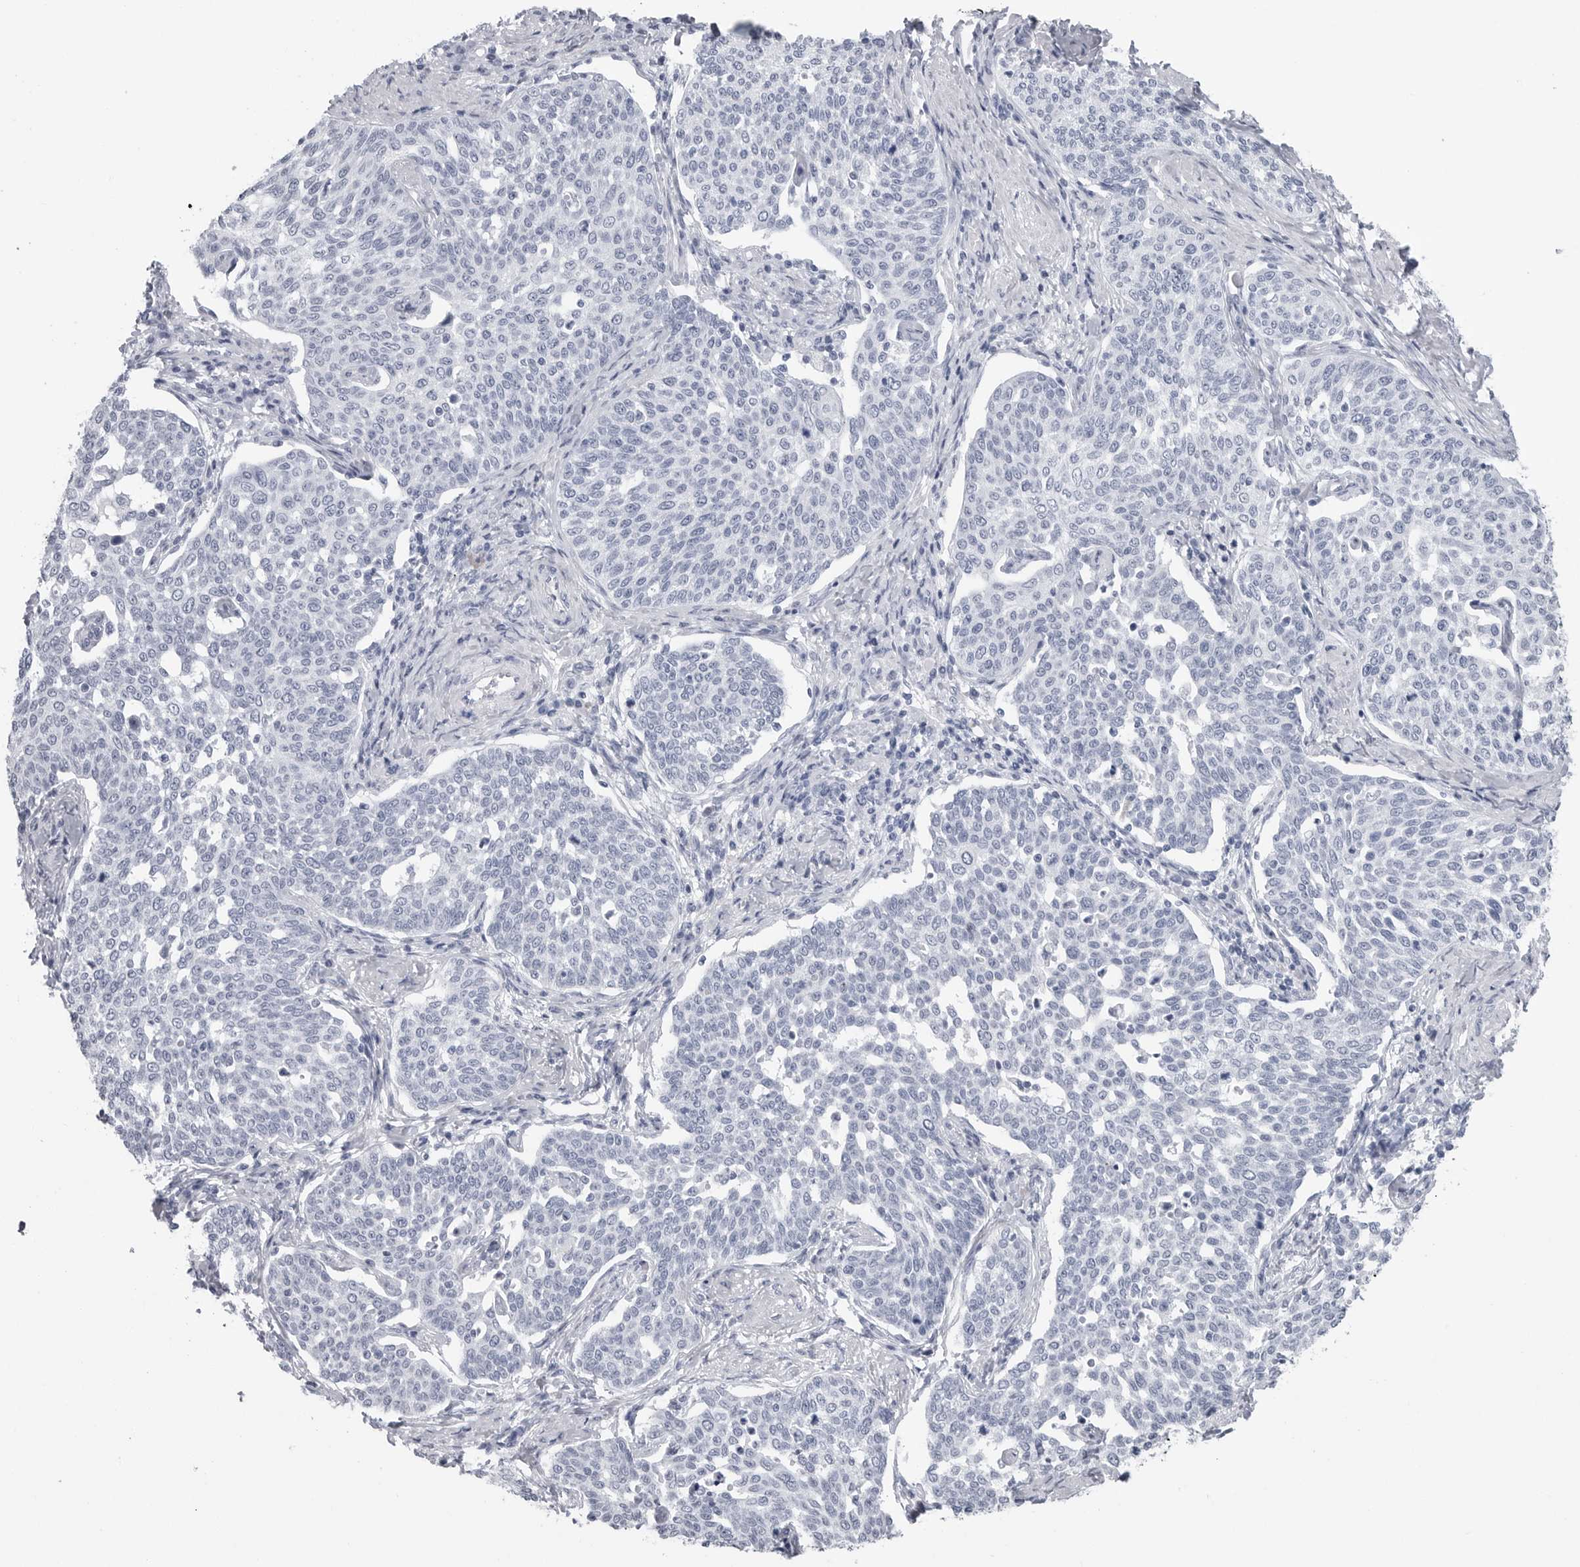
{"staining": {"intensity": "negative", "quantity": "none", "location": "none"}, "tissue": "cervical cancer", "cell_type": "Tumor cells", "image_type": "cancer", "snomed": [{"axis": "morphology", "description": "Squamous cell carcinoma, NOS"}, {"axis": "topography", "description": "Cervix"}], "caption": "Immunohistochemistry (IHC) of cervical cancer (squamous cell carcinoma) reveals no staining in tumor cells. (Immunohistochemistry, brightfield microscopy, high magnification).", "gene": "CSH1", "patient": {"sex": "female", "age": 34}}